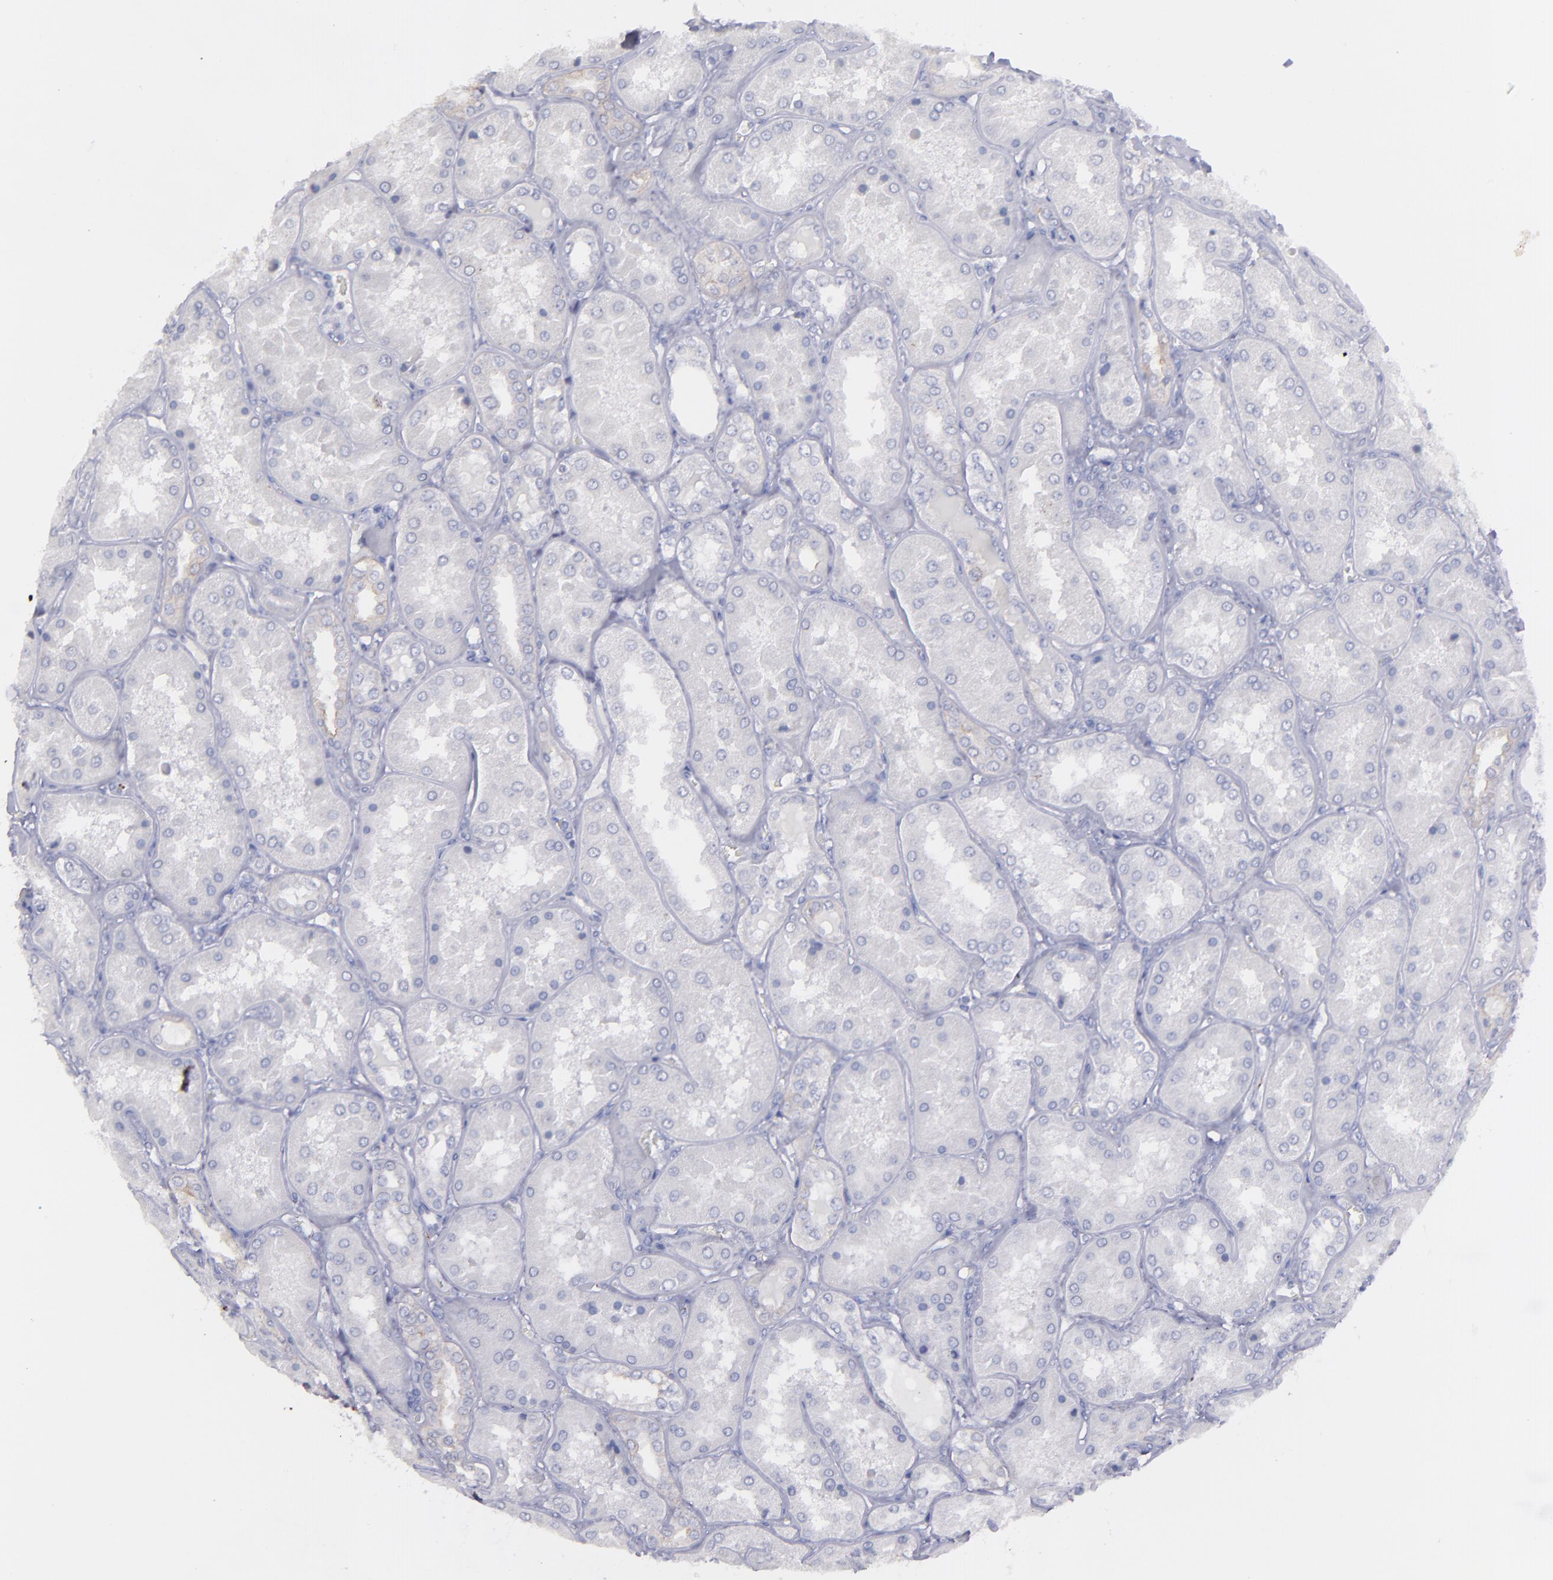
{"staining": {"intensity": "negative", "quantity": "none", "location": "none"}, "tissue": "kidney", "cell_type": "Cells in glomeruli", "image_type": "normal", "snomed": [{"axis": "morphology", "description": "Normal tissue, NOS"}, {"axis": "topography", "description": "Kidney"}], "caption": "Immunohistochemistry (IHC) of benign human kidney exhibits no staining in cells in glomeruli.", "gene": "SNAP25", "patient": {"sex": "female", "age": 56}}